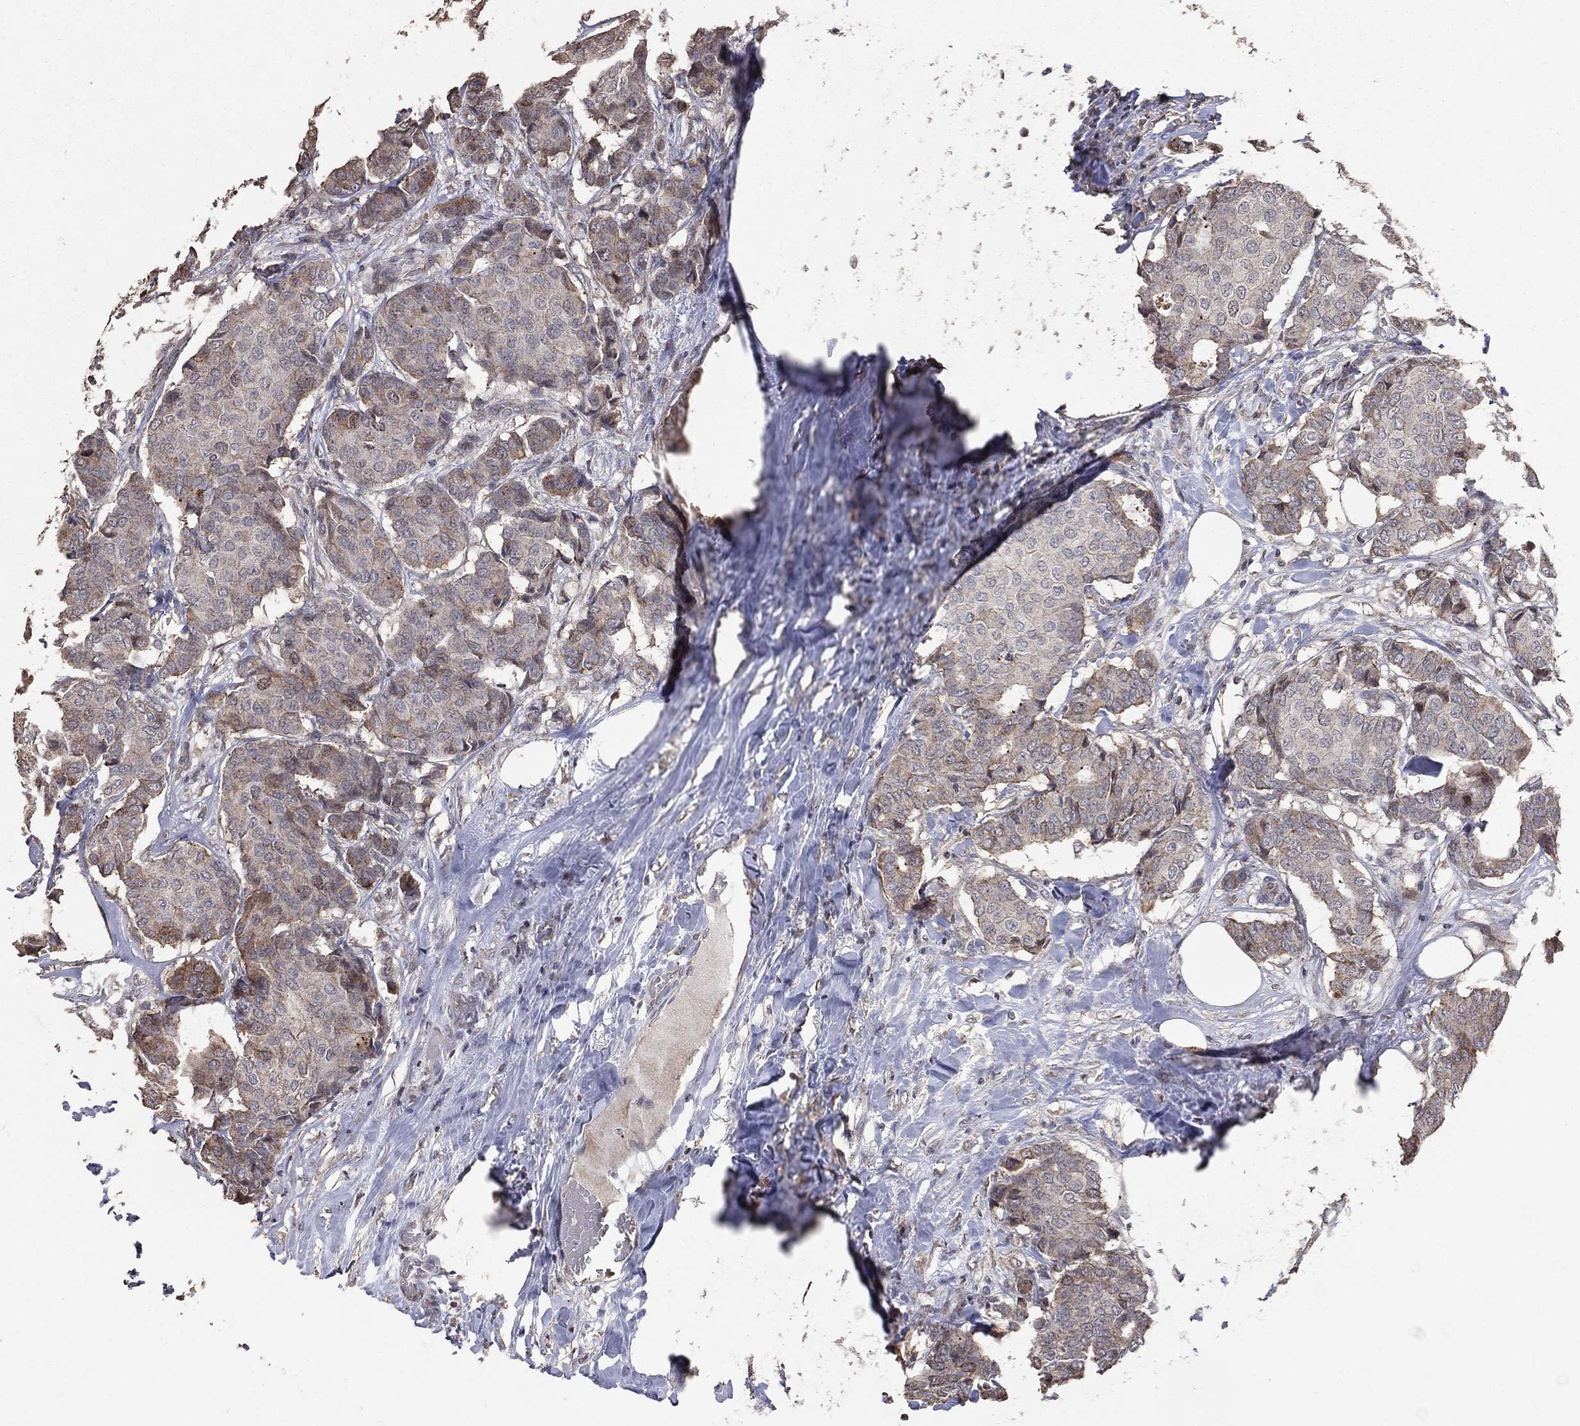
{"staining": {"intensity": "weak", "quantity": "25%-75%", "location": "cytoplasmic/membranous"}, "tissue": "breast cancer", "cell_type": "Tumor cells", "image_type": "cancer", "snomed": [{"axis": "morphology", "description": "Duct carcinoma"}, {"axis": "topography", "description": "Breast"}], "caption": "High-power microscopy captured an IHC photomicrograph of breast invasive ductal carcinoma, revealing weak cytoplasmic/membranous expression in about 25%-75% of tumor cells.", "gene": "LY6K", "patient": {"sex": "female", "age": 75}}